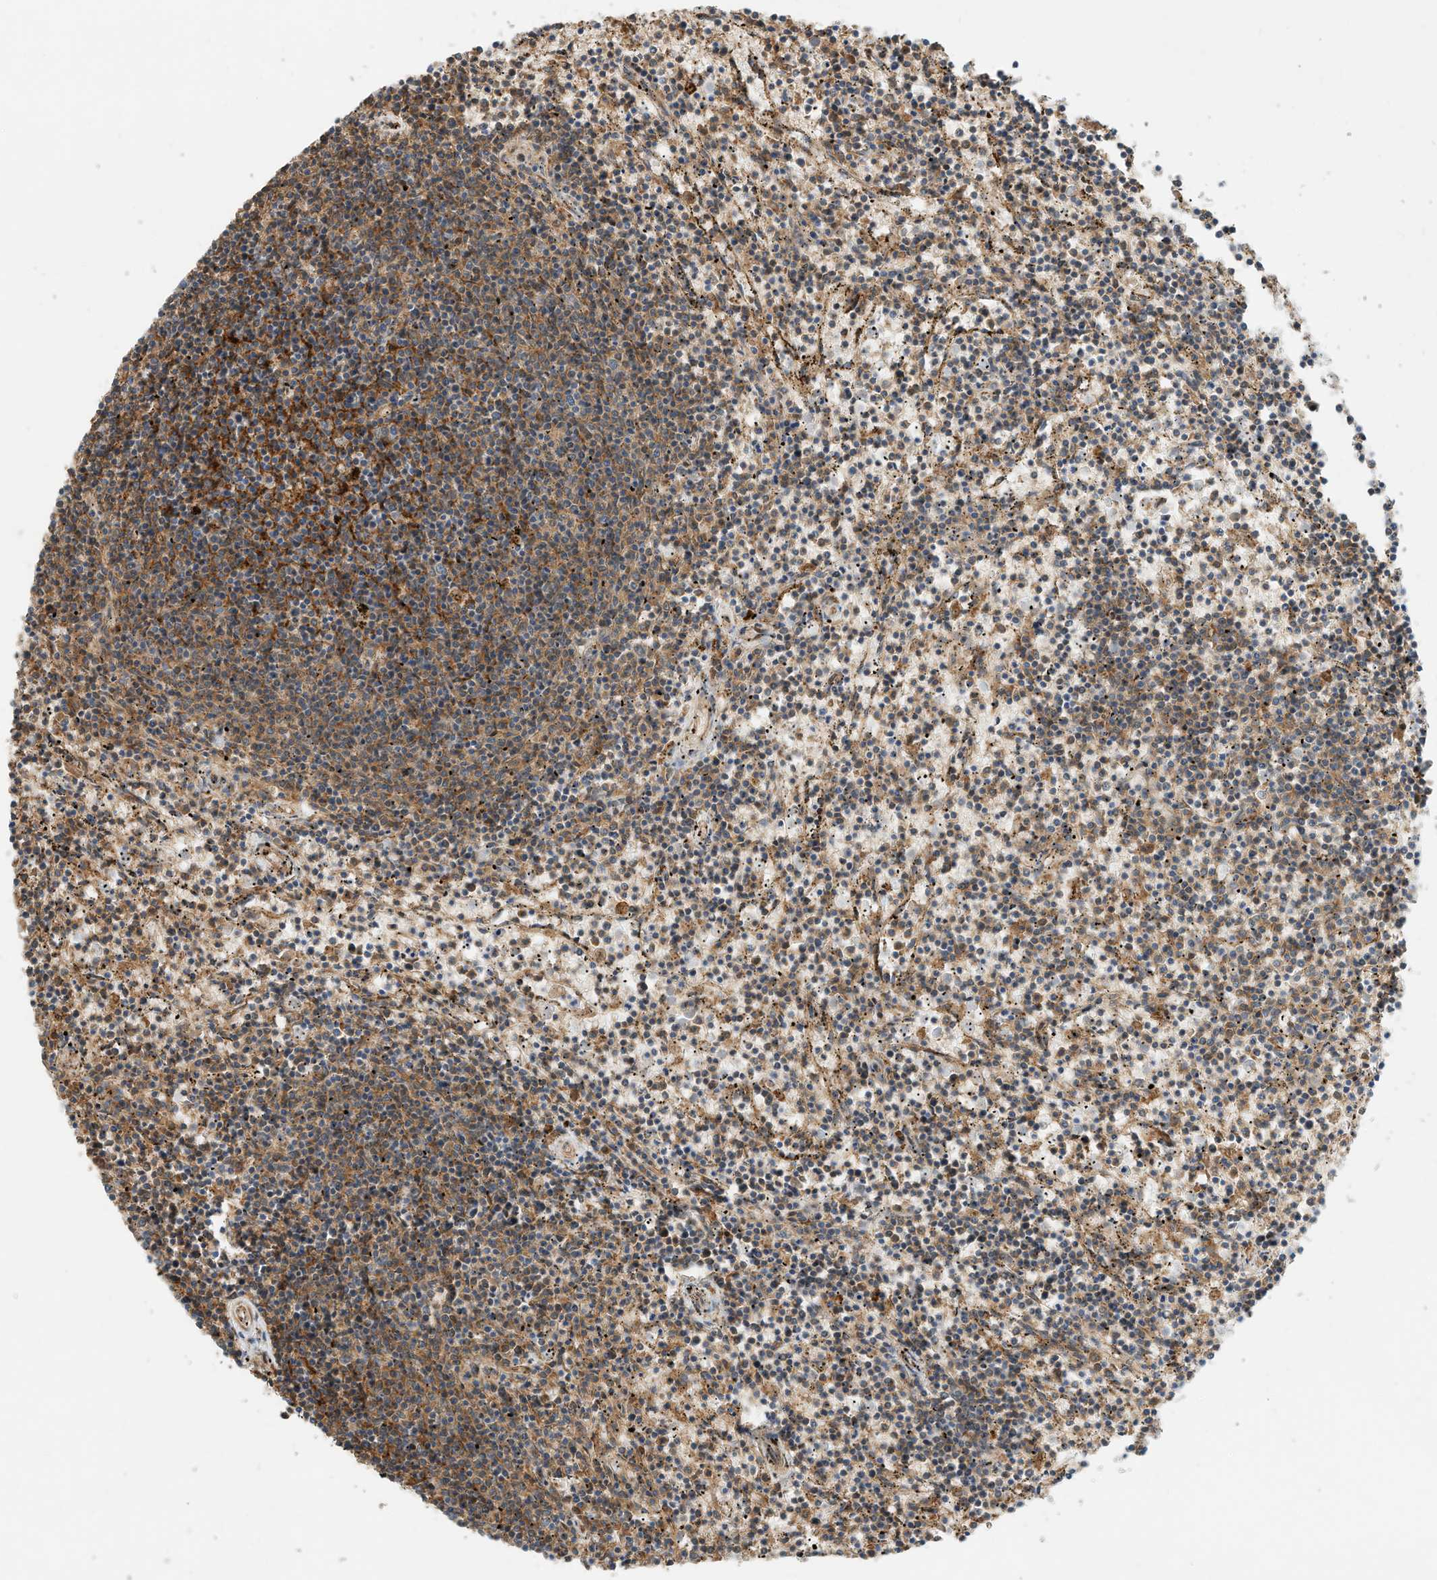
{"staining": {"intensity": "moderate", "quantity": "25%-75%", "location": "cytoplasmic/membranous"}, "tissue": "lymphoma", "cell_type": "Tumor cells", "image_type": "cancer", "snomed": [{"axis": "morphology", "description": "Malignant lymphoma, non-Hodgkin's type, Low grade"}, {"axis": "topography", "description": "Spleen"}], "caption": "The photomicrograph shows staining of lymphoma, revealing moderate cytoplasmic/membranous protein staining (brown color) within tumor cells.", "gene": "CPAMD8", "patient": {"sex": "female", "age": 50}}